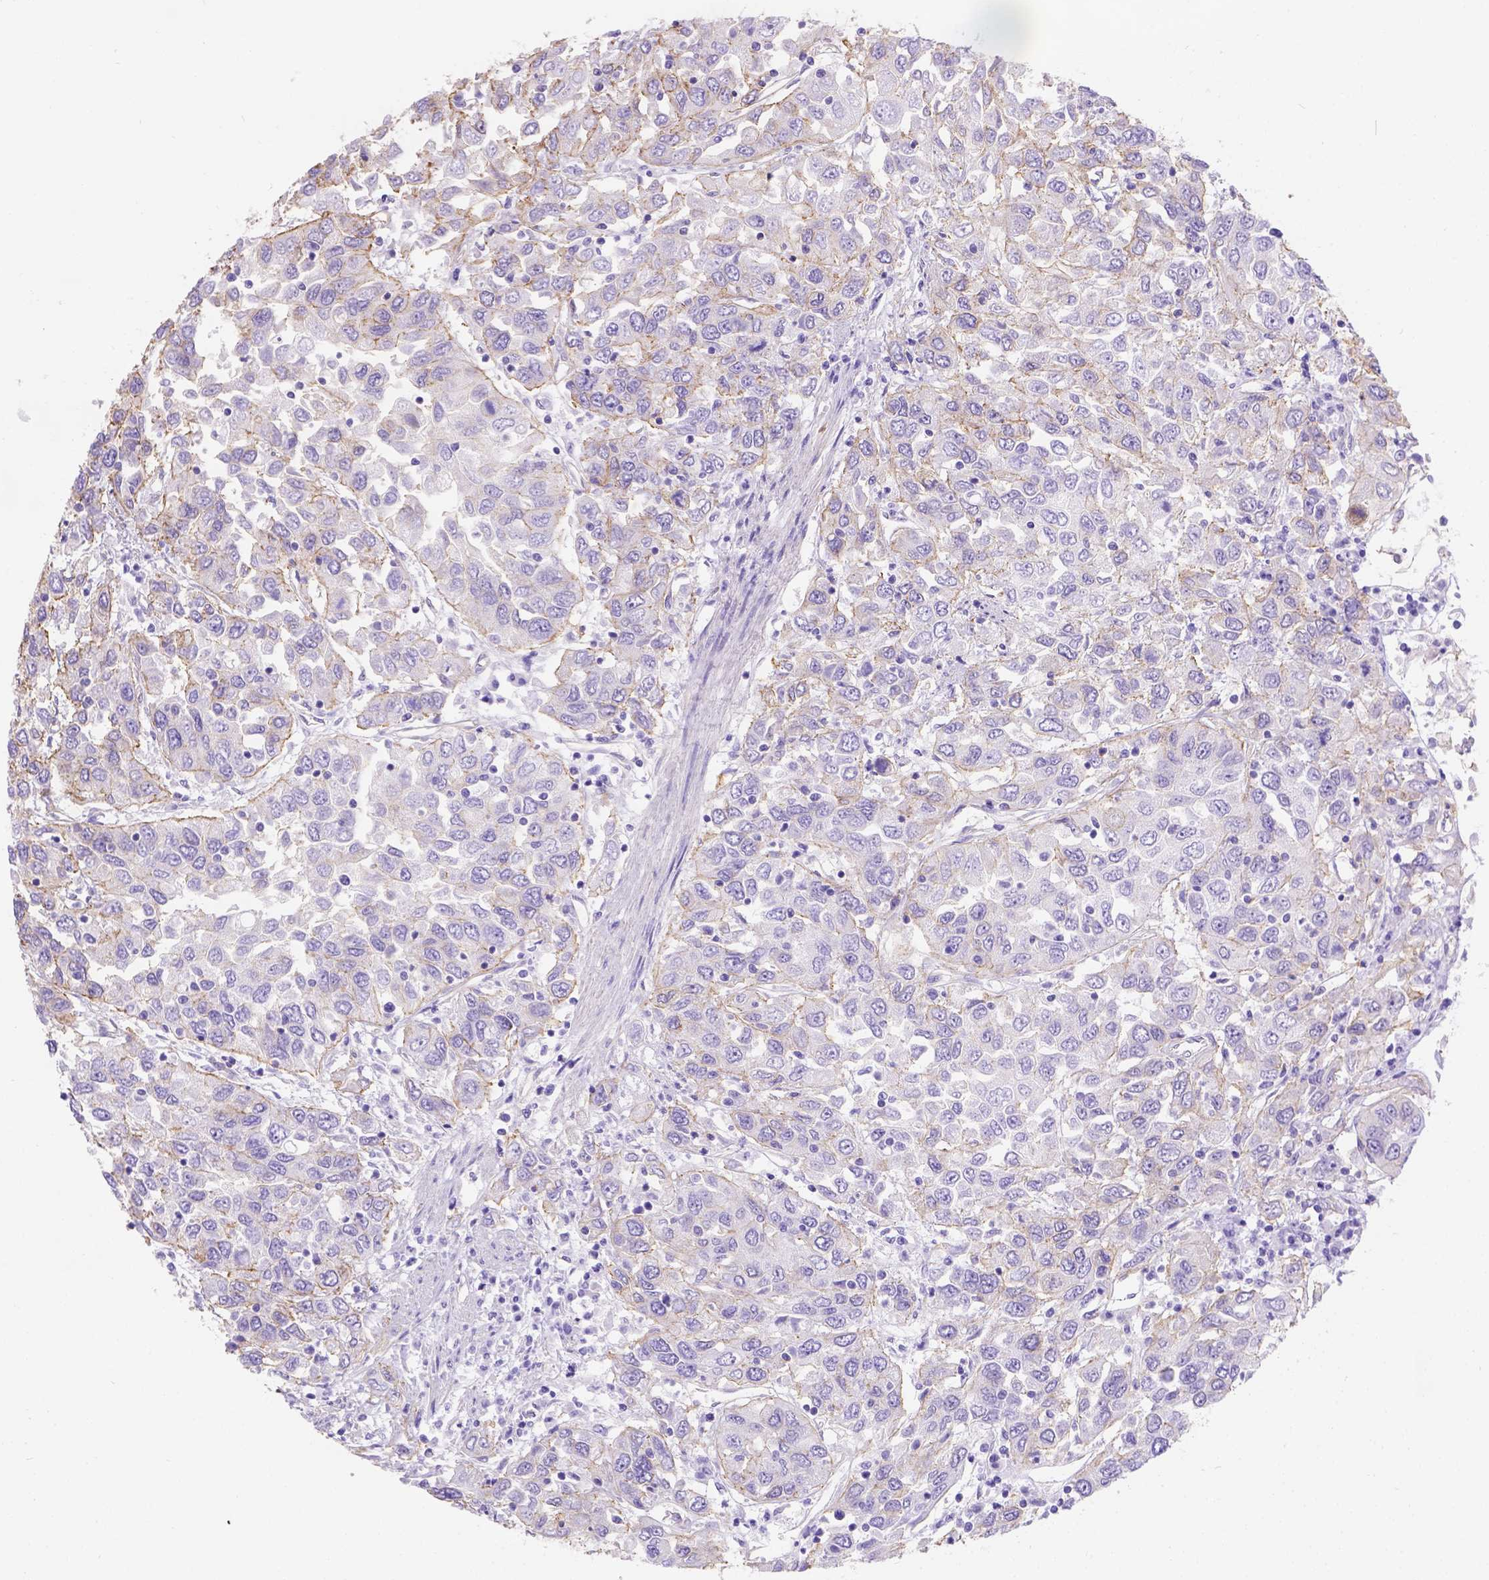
{"staining": {"intensity": "moderate", "quantity": "<25%", "location": "cytoplasmic/membranous"}, "tissue": "urothelial cancer", "cell_type": "Tumor cells", "image_type": "cancer", "snomed": [{"axis": "morphology", "description": "Urothelial carcinoma, High grade"}, {"axis": "topography", "description": "Urinary bladder"}], "caption": "The micrograph demonstrates staining of urothelial carcinoma (high-grade), revealing moderate cytoplasmic/membranous protein positivity (brown color) within tumor cells.", "gene": "PHF7", "patient": {"sex": "male", "age": 76}}